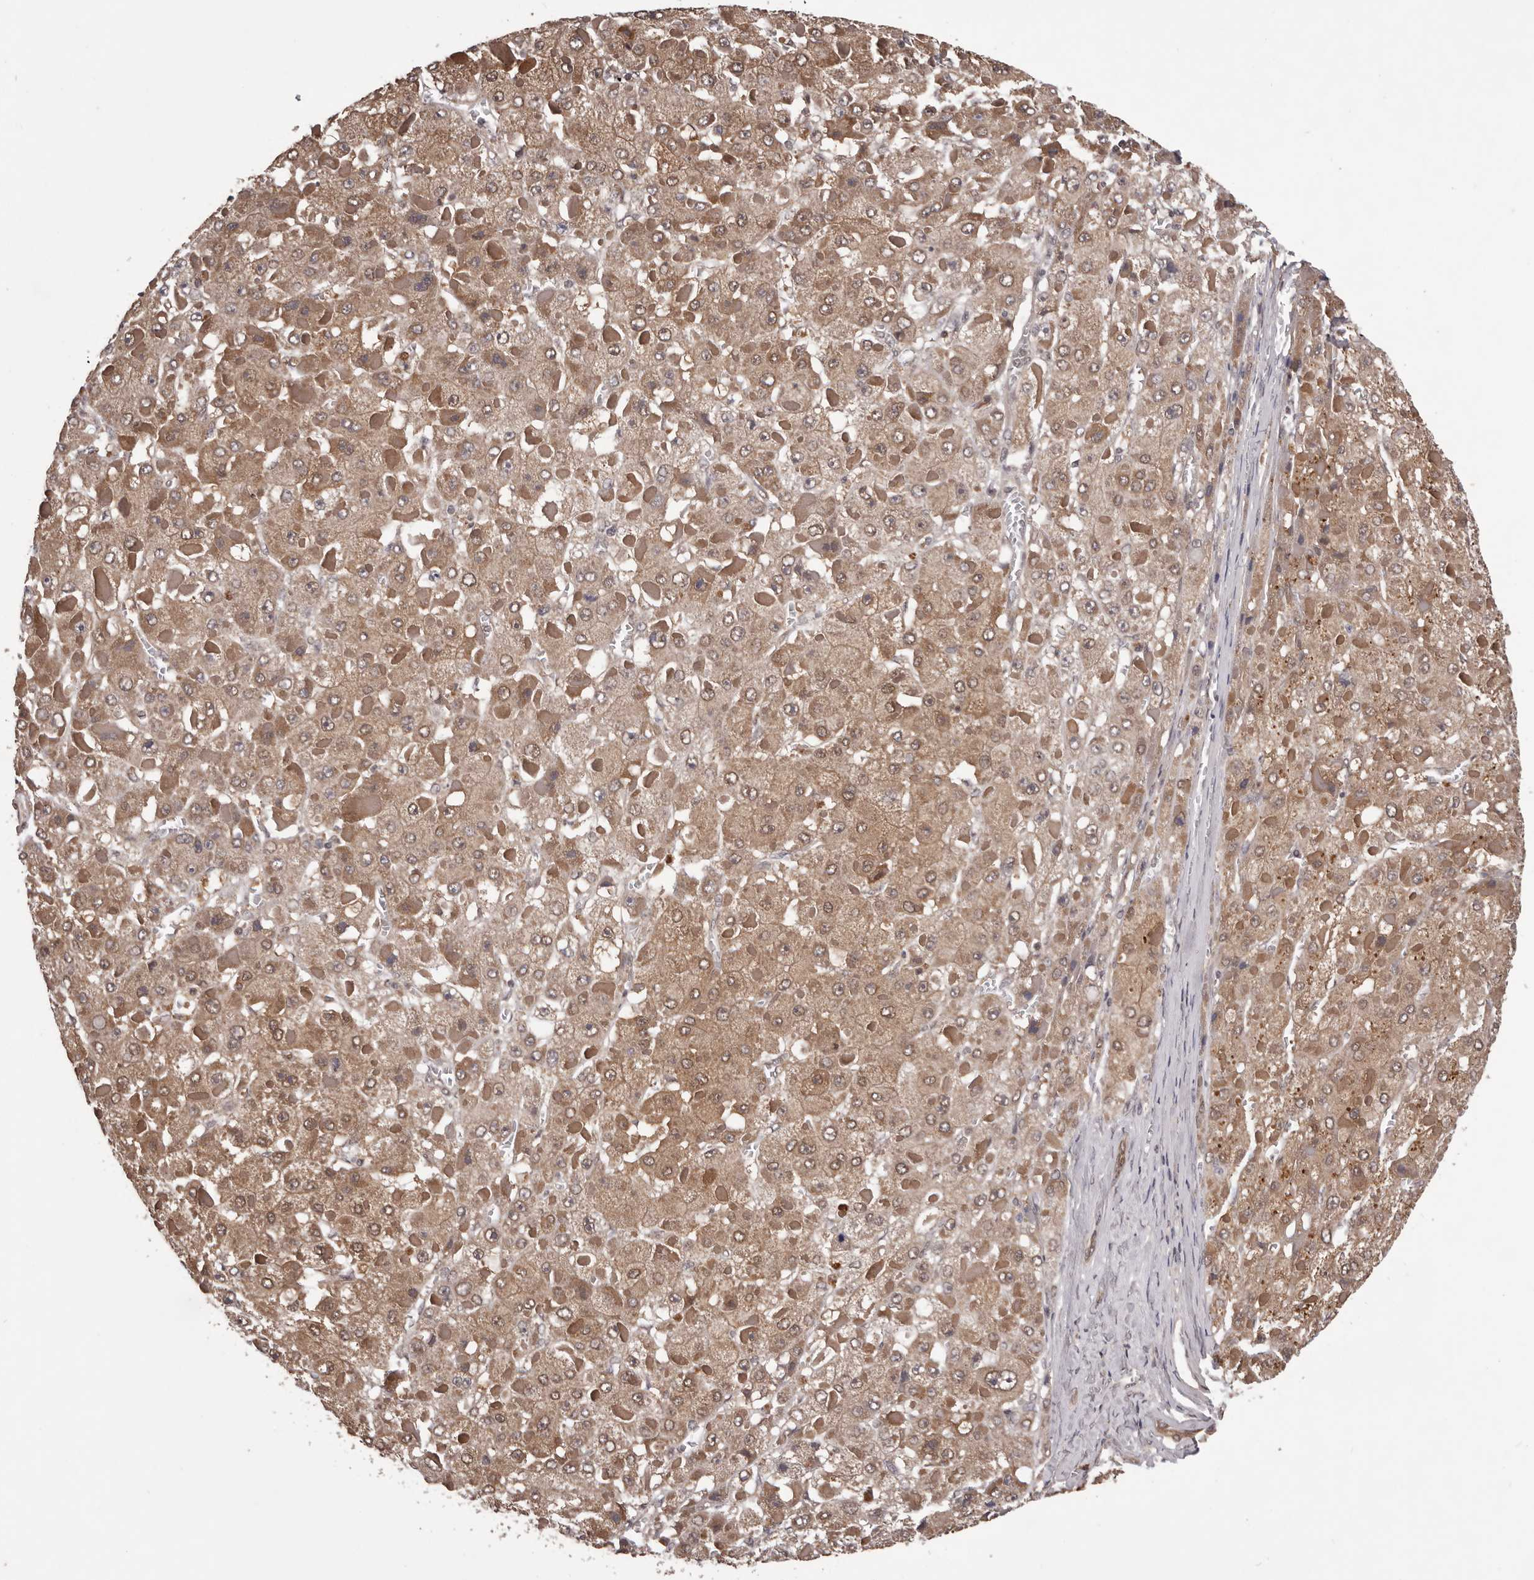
{"staining": {"intensity": "moderate", "quantity": ">75%", "location": "cytoplasmic/membranous"}, "tissue": "liver cancer", "cell_type": "Tumor cells", "image_type": "cancer", "snomed": [{"axis": "morphology", "description": "Carcinoma, Hepatocellular, NOS"}, {"axis": "topography", "description": "Liver"}], "caption": "A medium amount of moderate cytoplasmic/membranous expression is seen in about >75% of tumor cells in hepatocellular carcinoma (liver) tissue.", "gene": "CELF3", "patient": {"sex": "female", "age": 73}}